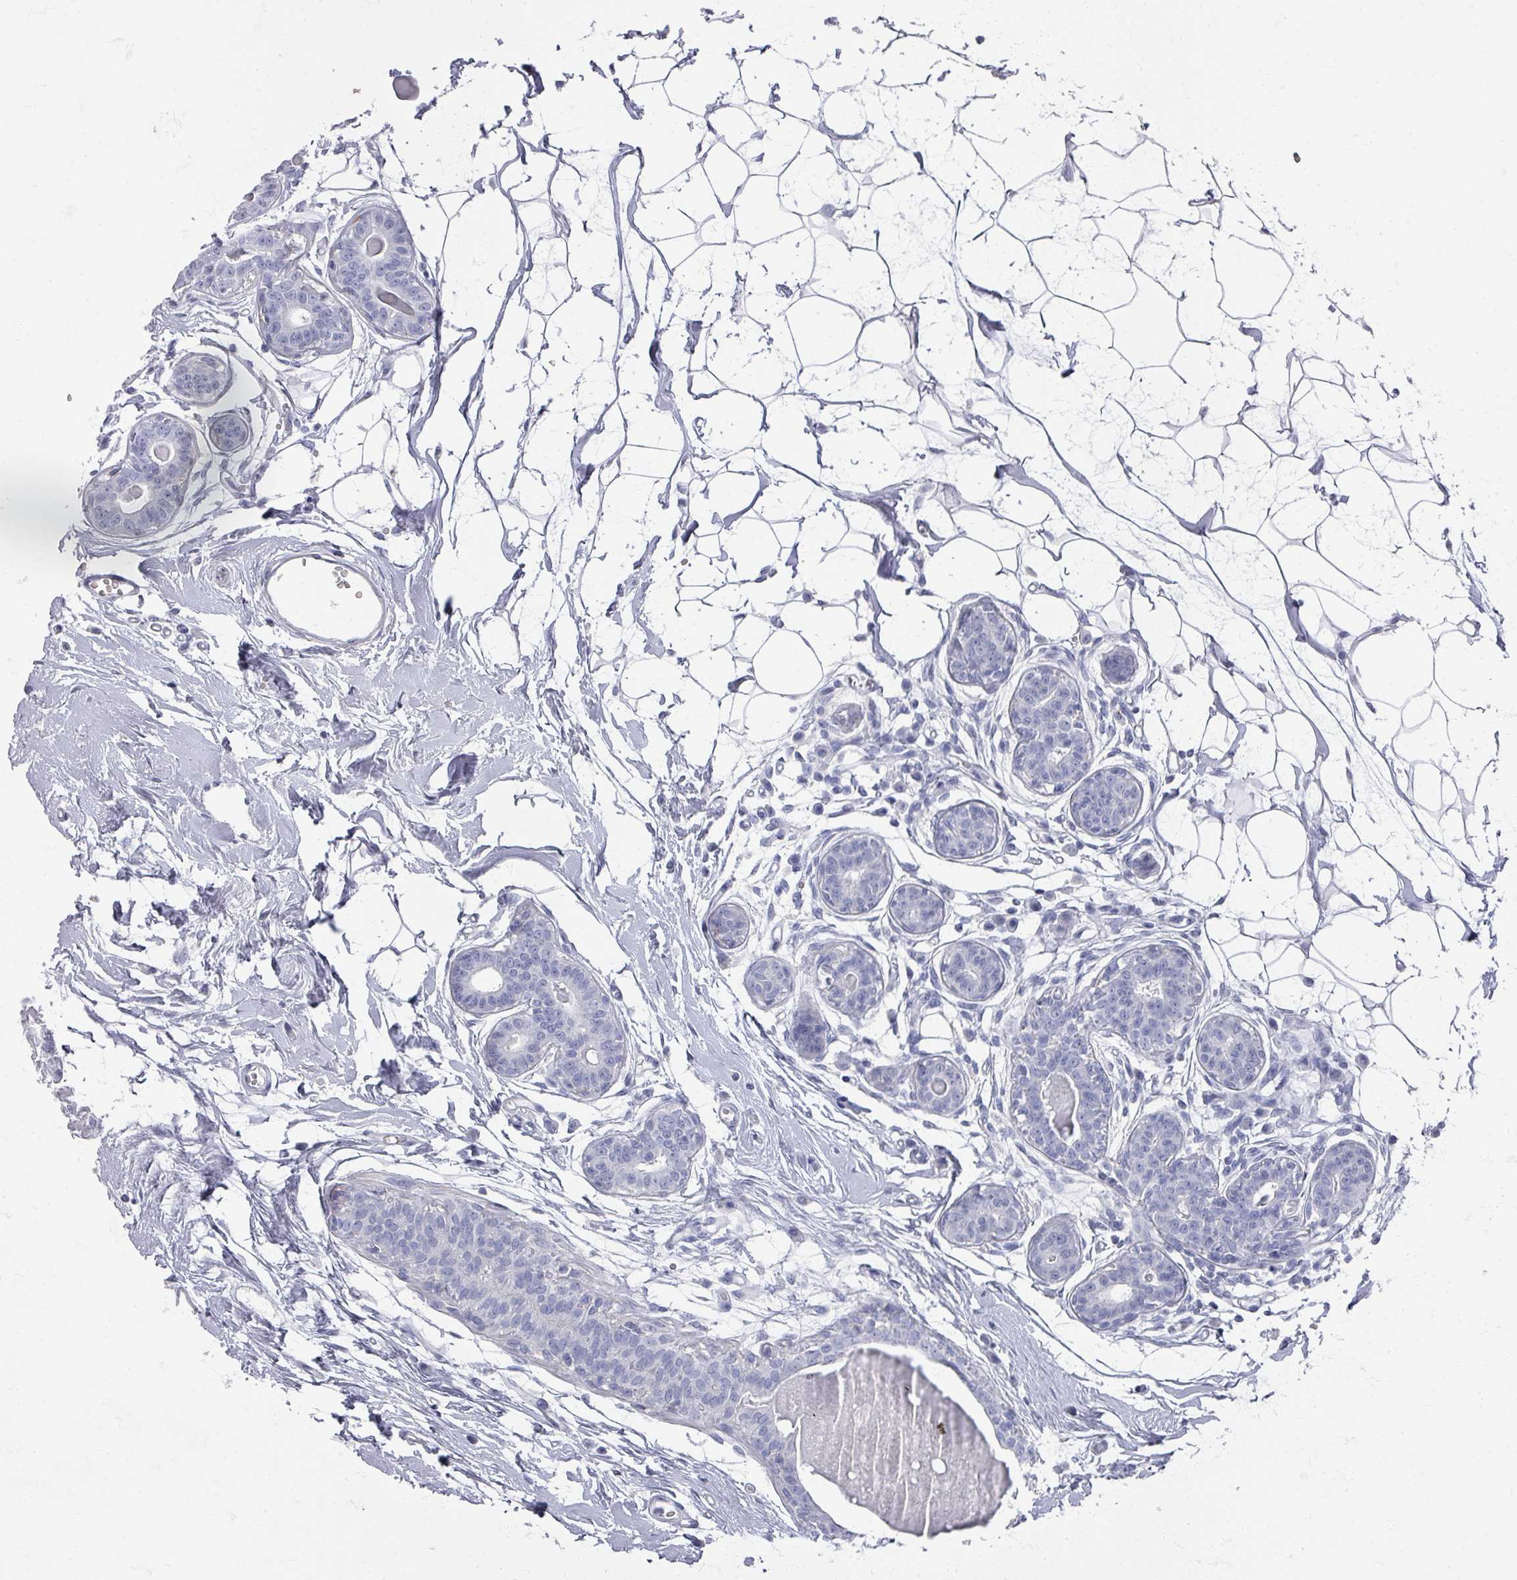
{"staining": {"intensity": "negative", "quantity": "none", "location": "none"}, "tissue": "breast", "cell_type": "Adipocytes", "image_type": "normal", "snomed": [{"axis": "morphology", "description": "Normal tissue, NOS"}, {"axis": "topography", "description": "Breast"}], "caption": "A high-resolution histopathology image shows immunohistochemistry staining of unremarkable breast, which reveals no significant expression in adipocytes. (Brightfield microscopy of DAB (3,3'-diaminobenzidine) immunohistochemistry at high magnification).", "gene": "OMG", "patient": {"sex": "female", "age": 45}}